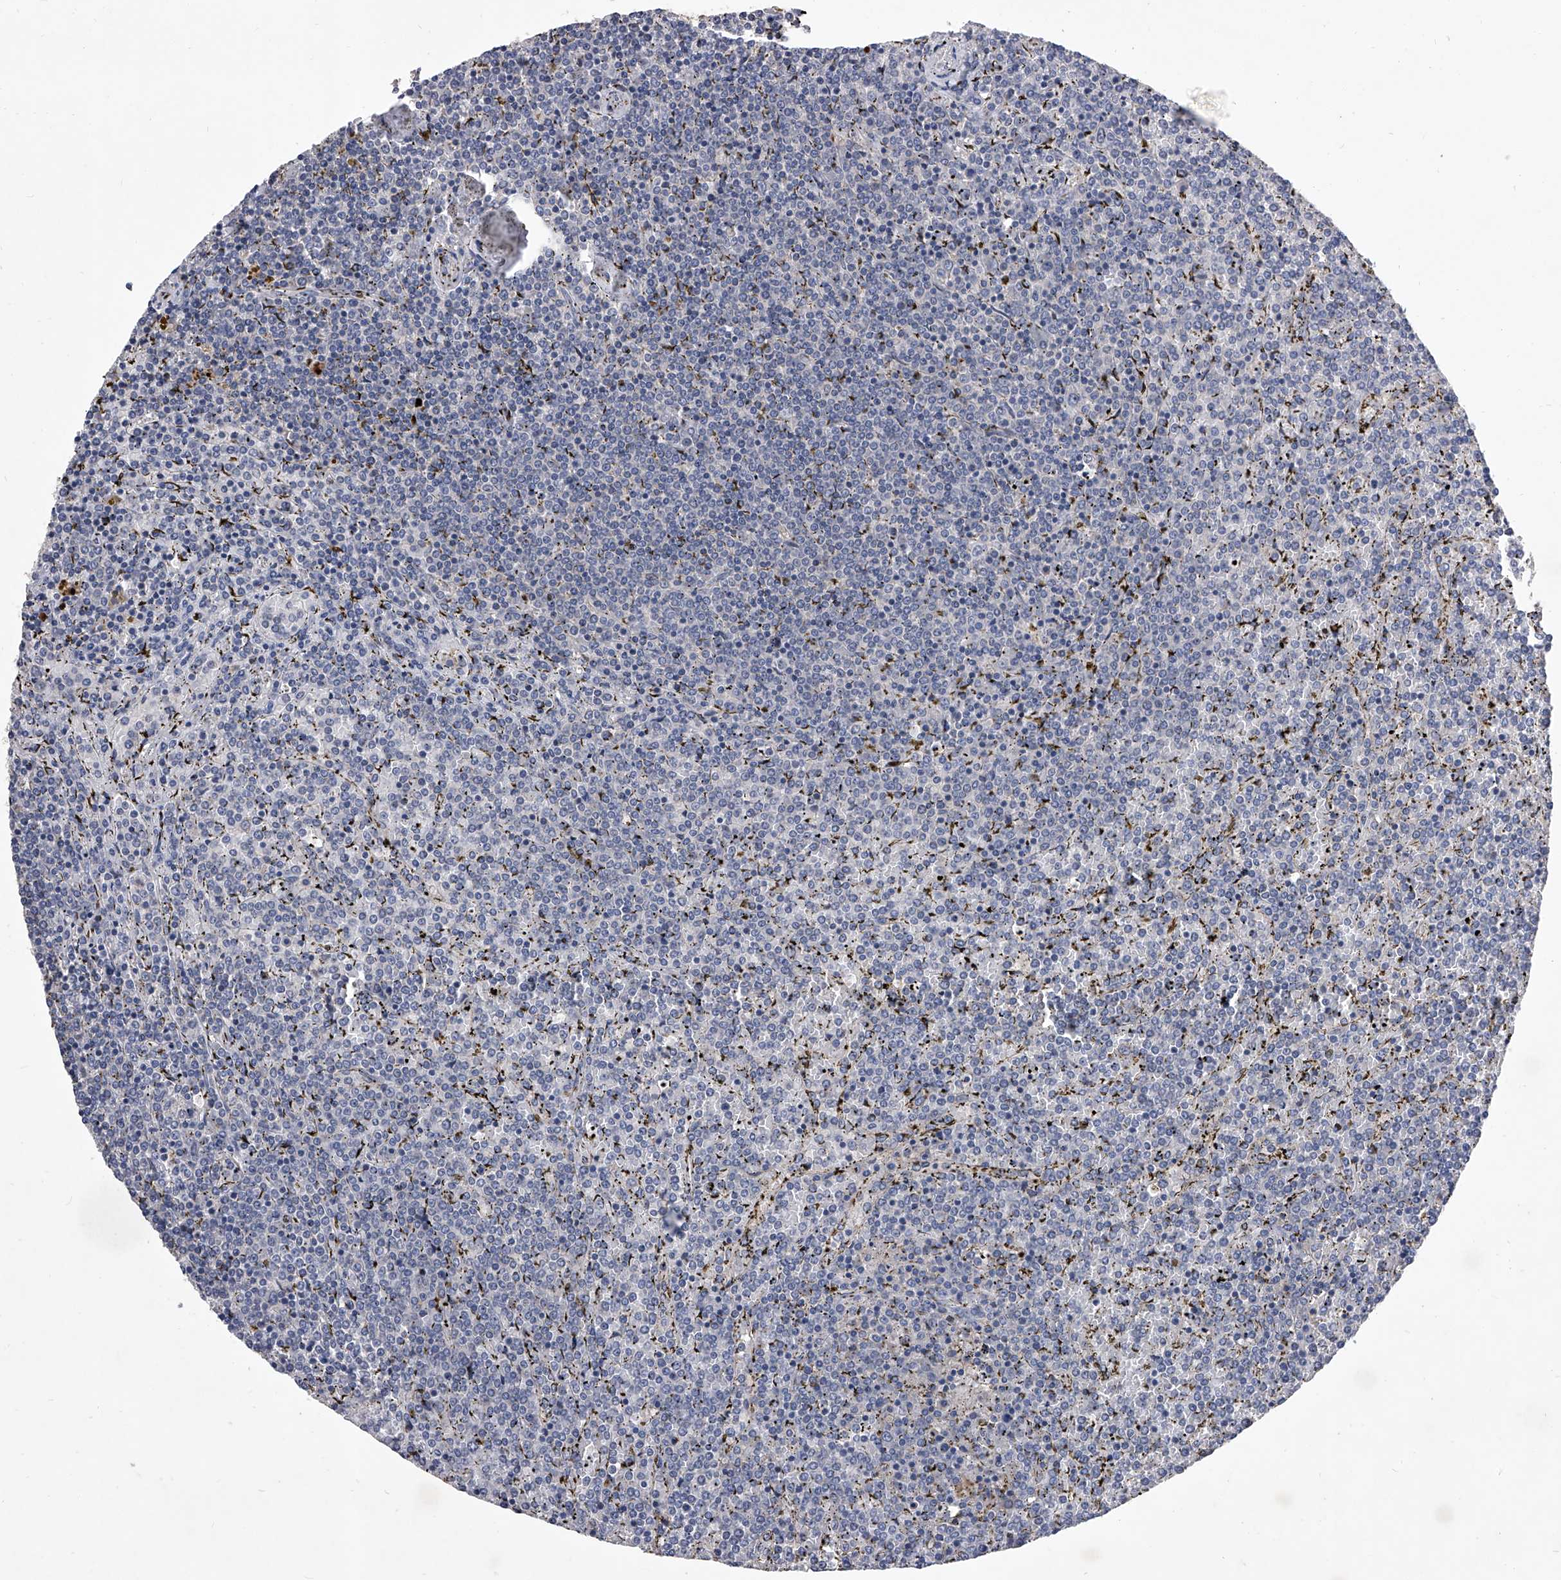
{"staining": {"intensity": "negative", "quantity": "none", "location": "none"}, "tissue": "lymphoma", "cell_type": "Tumor cells", "image_type": "cancer", "snomed": [{"axis": "morphology", "description": "Malignant lymphoma, non-Hodgkin's type, Low grade"}, {"axis": "topography", "description": "Spleen"}], "caption": "Protein analysis of lymphoma reveals no significant positivity in tumor cells.", "gene": "C5", "patient": {"sex": "female", "age": 19}}